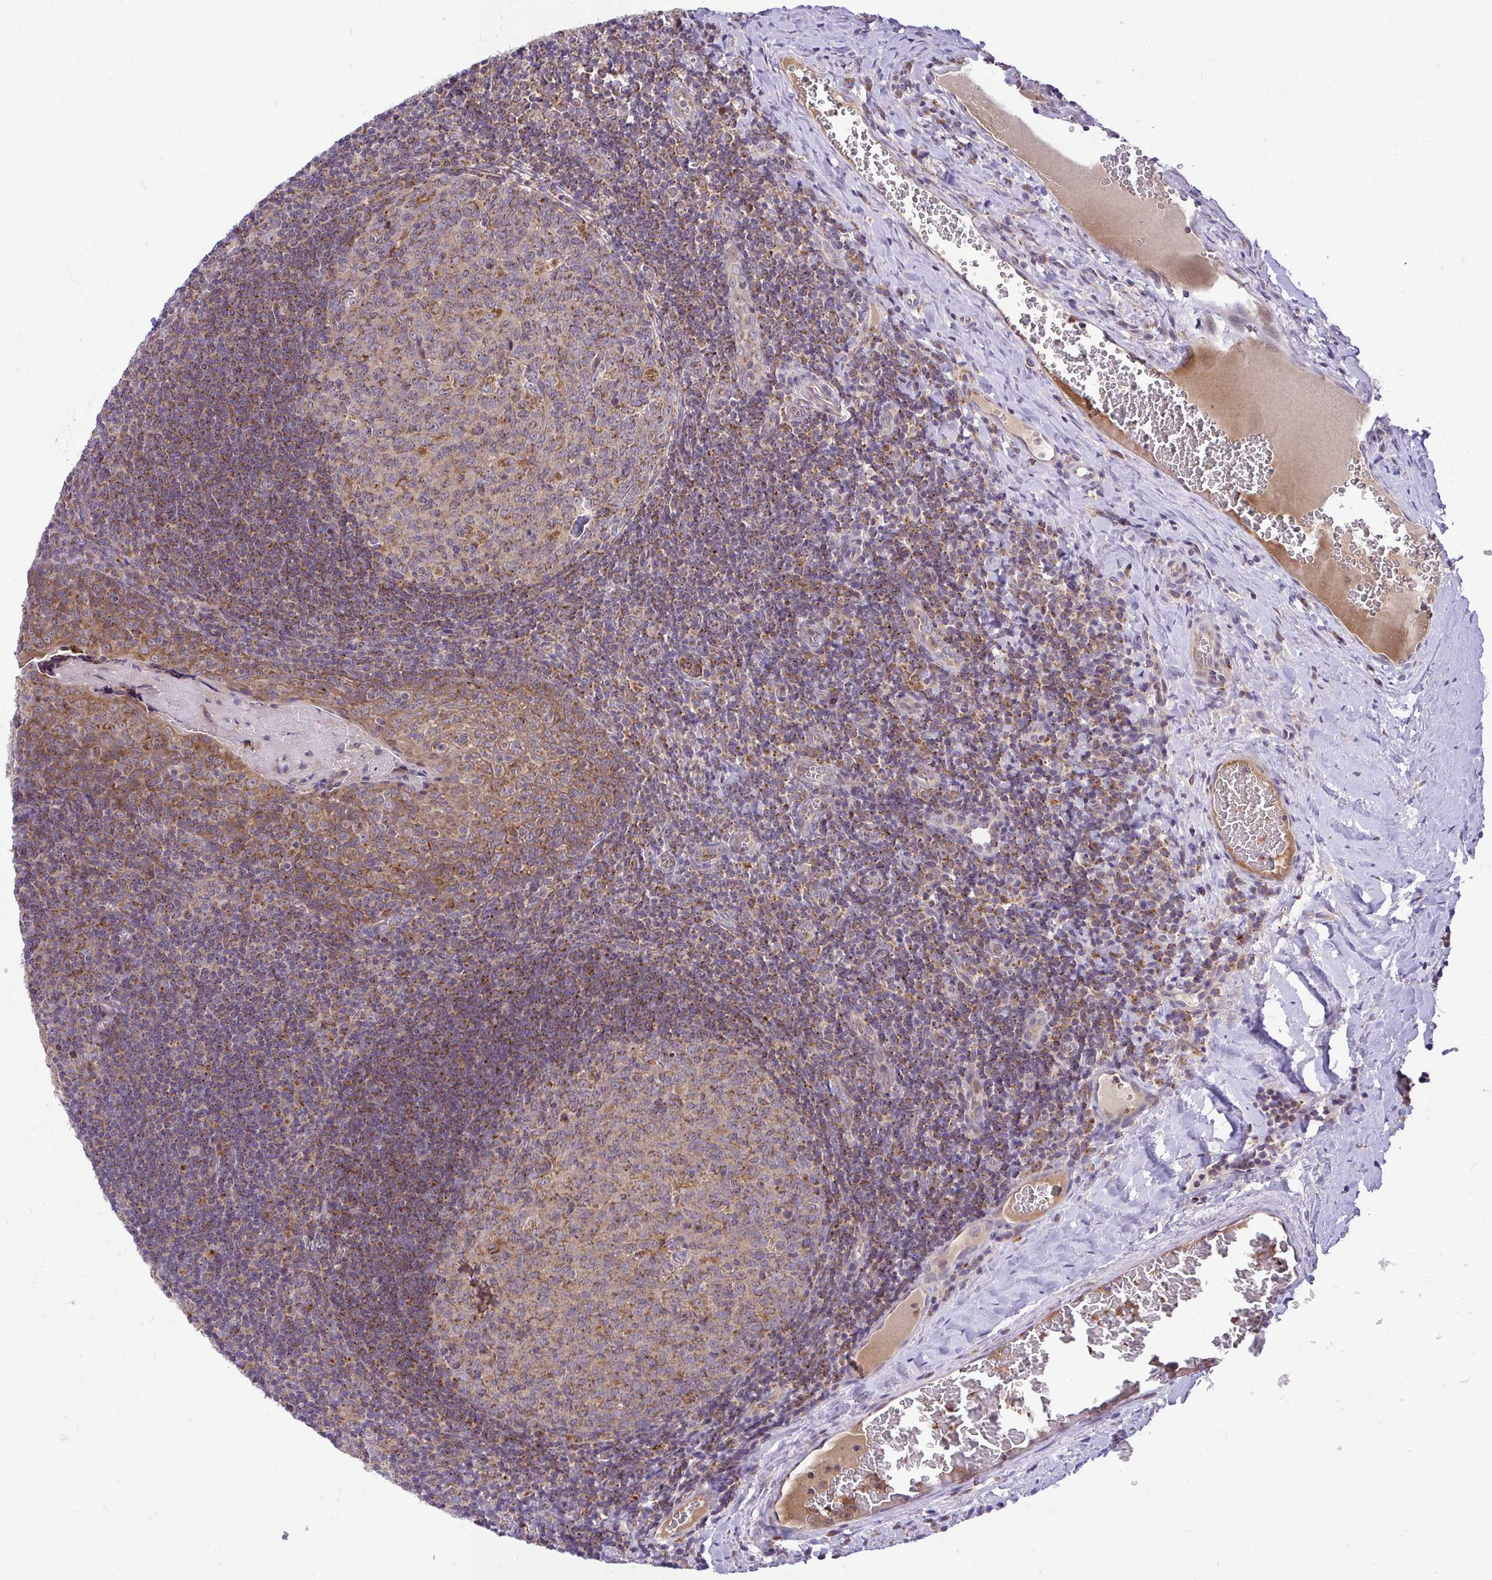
{"staining": {"intensity": "moderate", "quantity": "25%-75%", "location": "cytoplasmic/membranous"}, "tissue": "tonsil", "cell_type": "Germinal center cells", "image_type": "normal", "snomed": [{"axis": "morphology", "description": "Normal tissue, NOS"}, {"axis": "morphology", "description": "Inflammation, NOS"}, {"axis": "topography", "description": "Tonsil"}], "caption": "Benign tonsil exhibits moderate cytoplasmic/membranous staining in approximately 25%-75% of germinal center cells.", "gene": "VTI1B", "patient": {"sex": "female", "age": 31}}